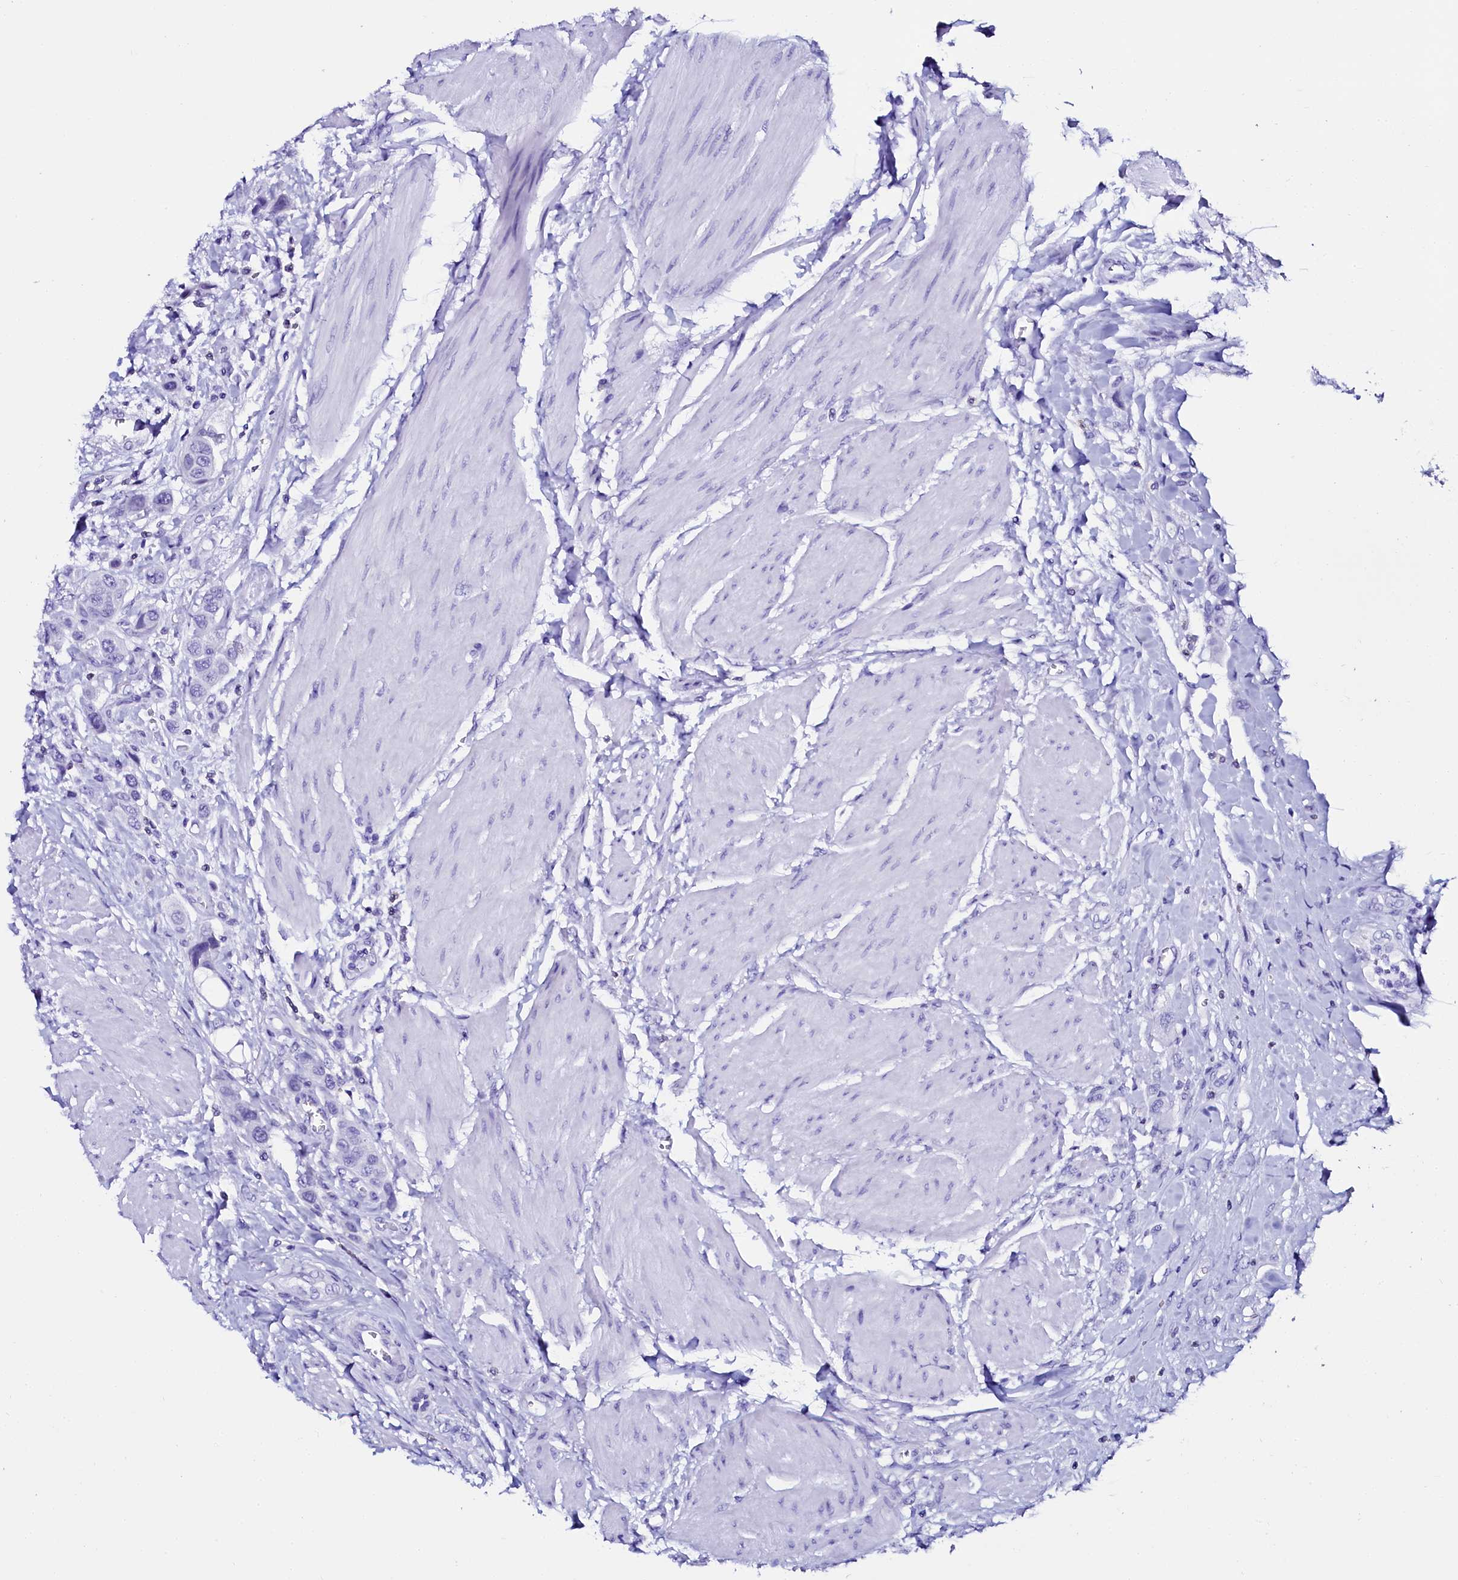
{"staining": {"intensity": "negative", "quantity": "none", "location": "none"}, "tissue": "urothelial cancer", "cell_type": "Tumor cells", "image_type": "cancer", "snomed": [{"axis": "morphology", "description": "Urothelial carcinoma, High grade"}, {"axis": "topography", "description": "Urinary bladder"}], "caption": "The micrograph shows no staining of tumor cells in urothelial cancer.", "gene": "SORD", "patient": {"sex": "male", "age": 50}}